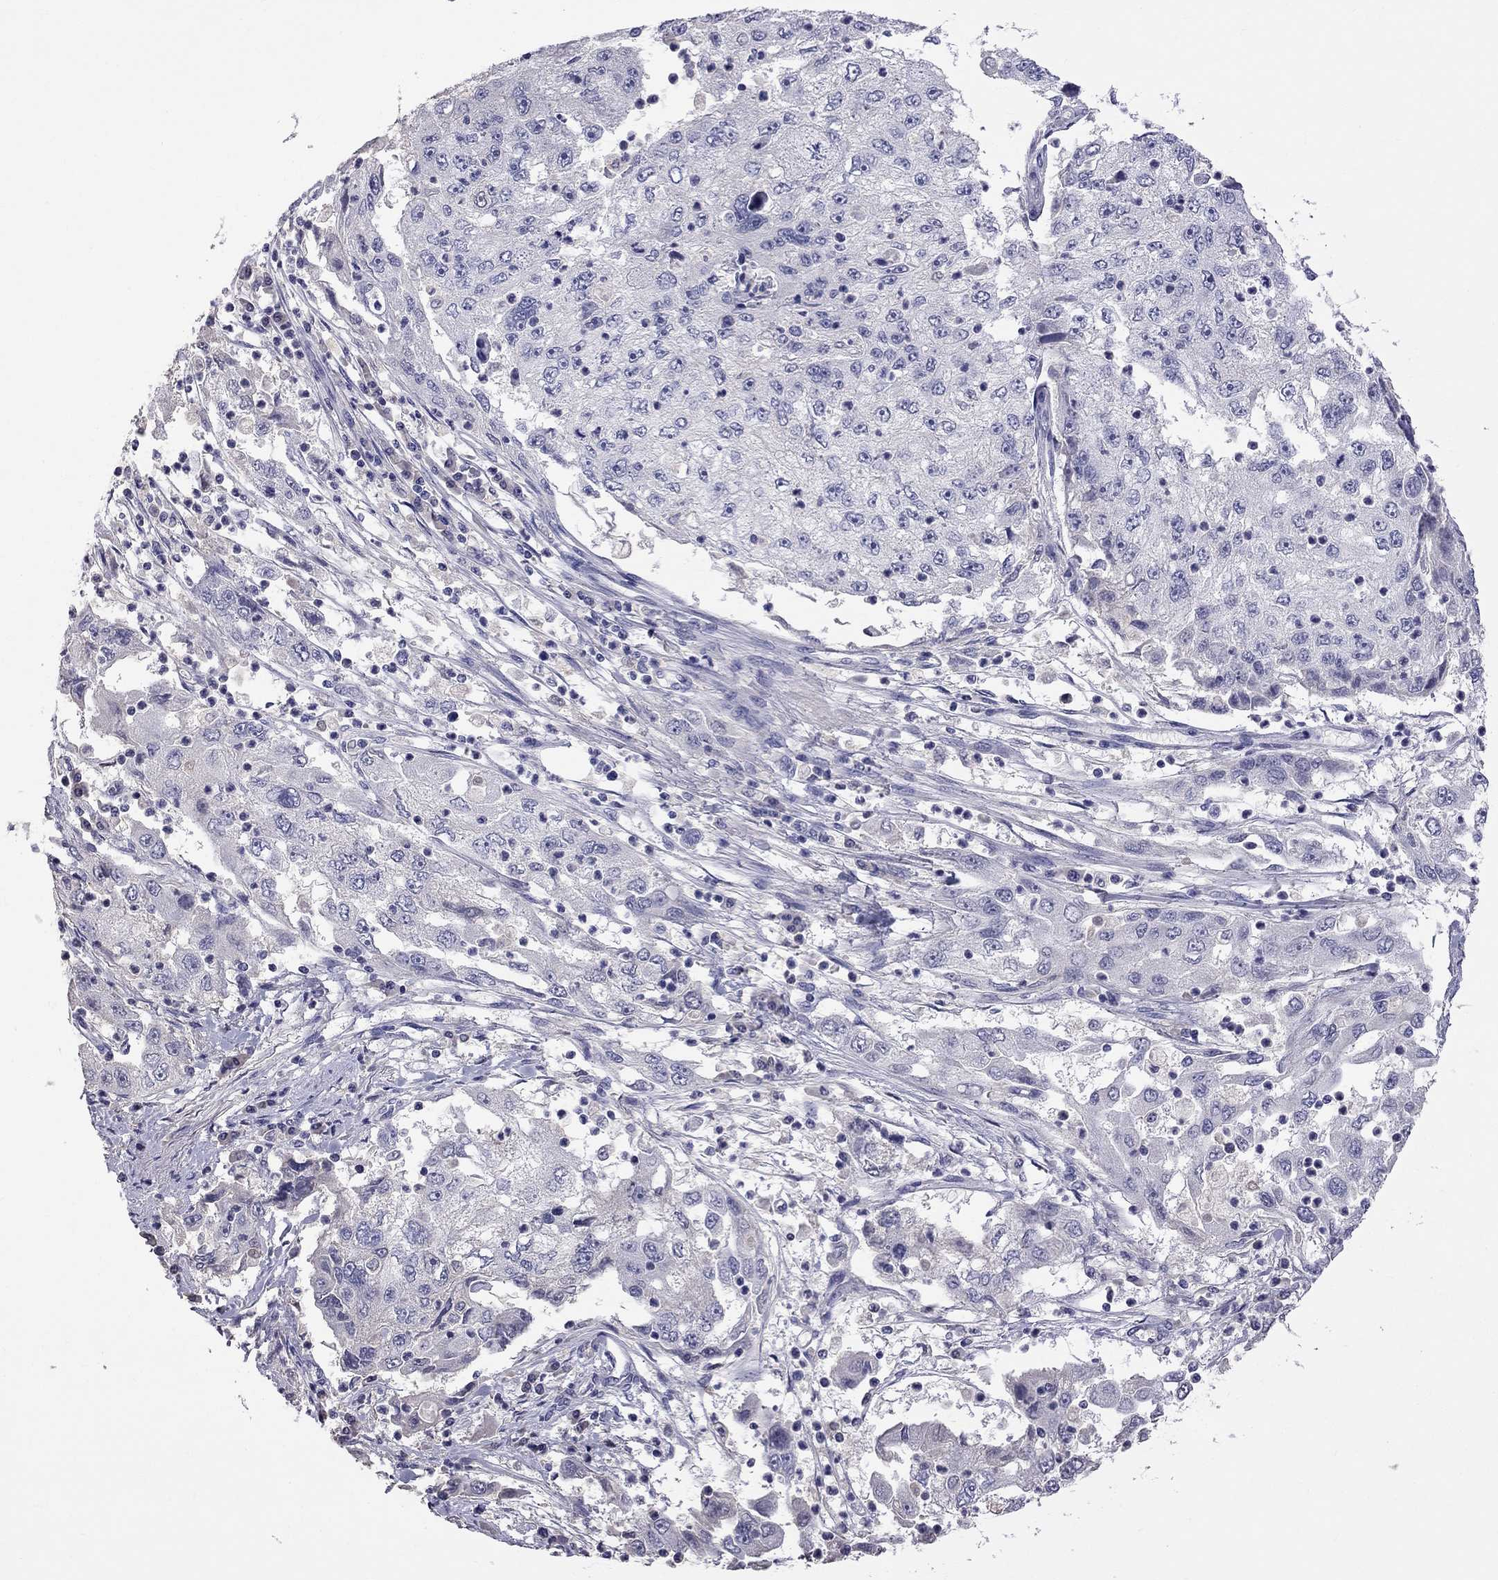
{"staining": {"intensity": "negative", "quantity": "none", "location": "none"}, "tissue": "cervical cancer", "cell_type": "Tumor cells", "image_type": "cancer", "snomed": [{"axis": "morphology", "description": "Squamous cell carcinoma, NOS"}, {"axis": "topography", "description": "Cervix"}], "caption": "Immunohistochemistry histopathology image of neoplastic tissue: human squamous cell carcinoma (cervical) stained with DAB shows no significant protein positivity in tumor cells. (DAB immunohistochemistry (IHC), high magnification).", "gene": "CFAP91", "patient": {"sex": "female", "age": 36}}